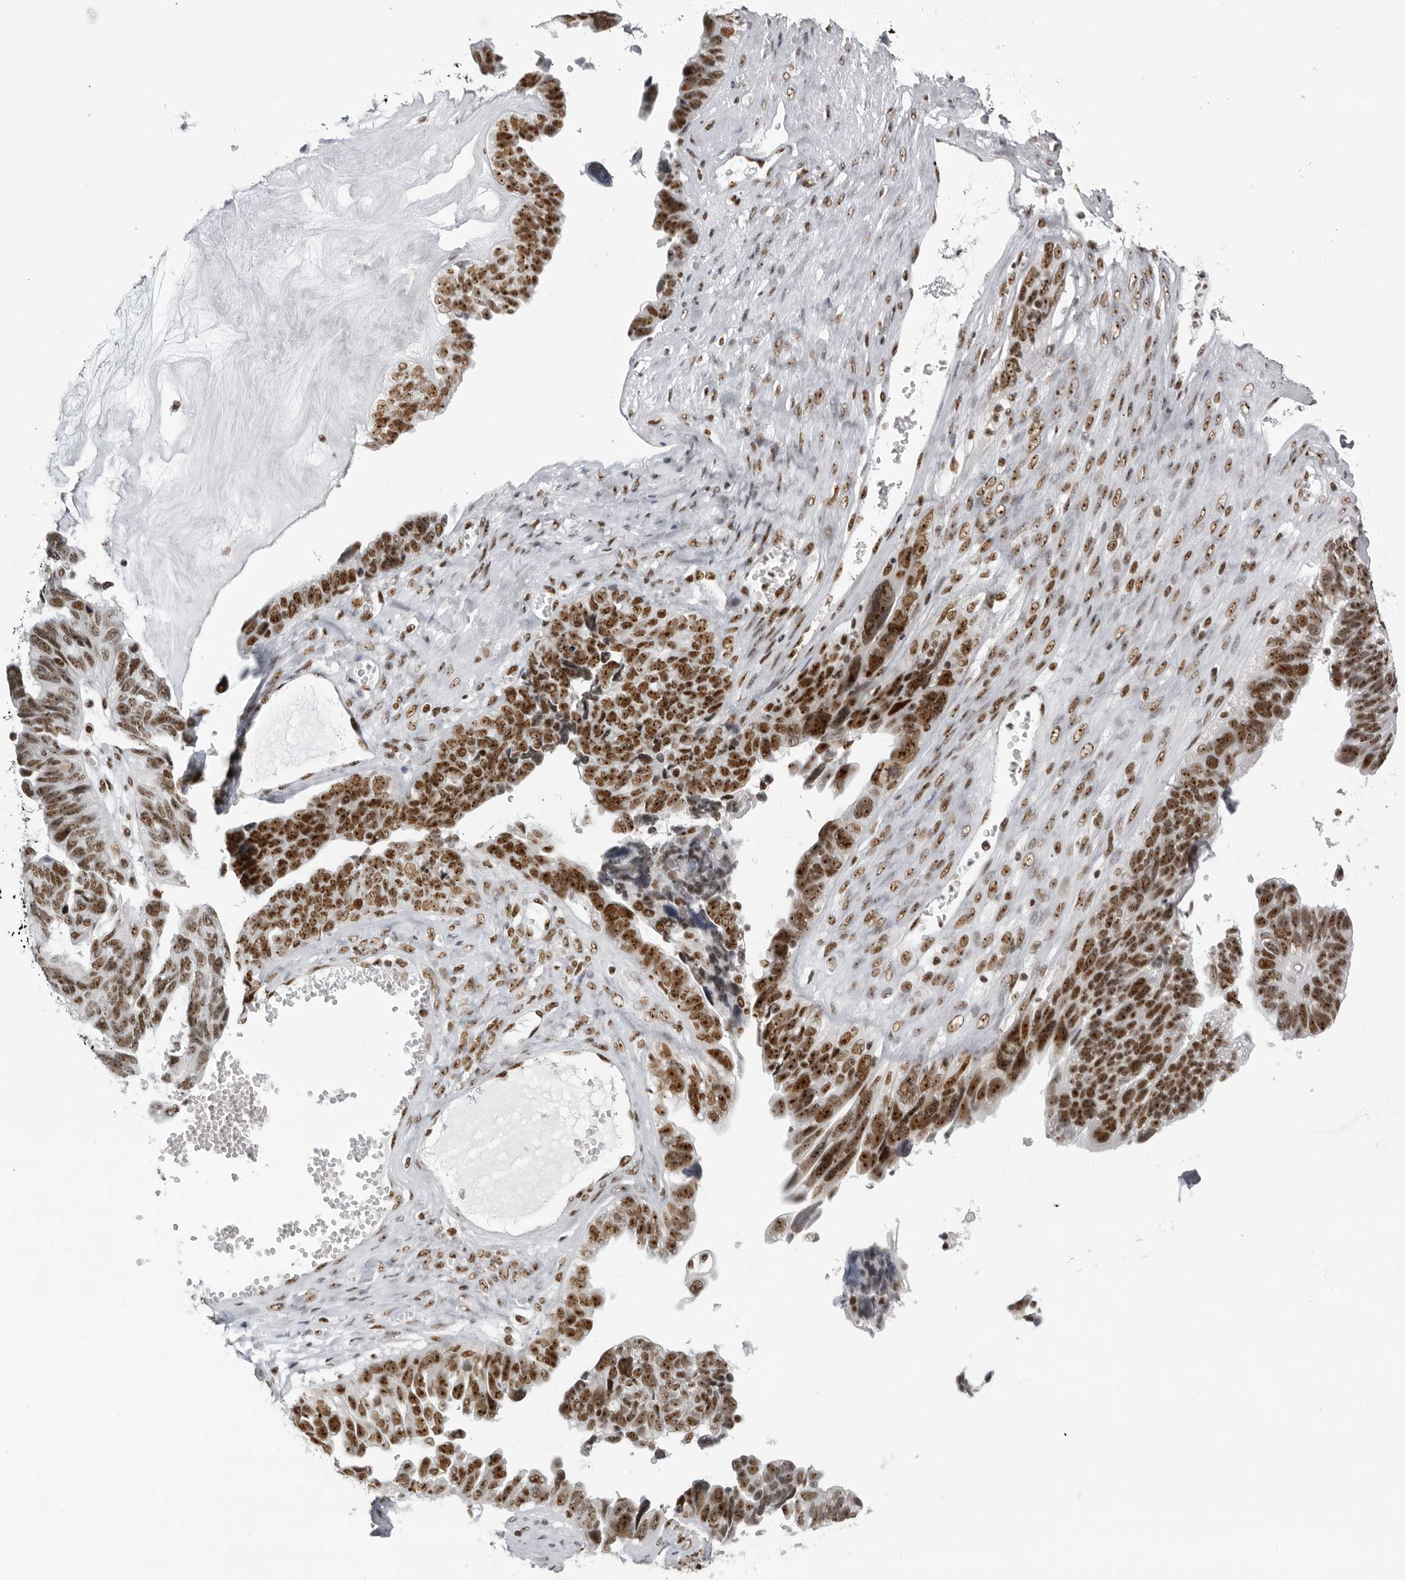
{"staining": {"intensity": "strong", "quantity": ">75%", "location": "nuclear"}, "tissue": "ovarian cancer", "cell_type": "Tumor cells", "image_type": "cancer", "snomed": [{"axis": "morphology", "description": "Cystadenocarcinoma, serous, NOS"}, {"axis": "topography", "description": "Ovary"}], "caption": "Protein expression analysis of serous cystadenocarcinoma (ovarian) shows strong nuclear staining in about >75% of tumor cells.", "gene": "DHX9", "patient": {"sex": "female", "age": 79}}